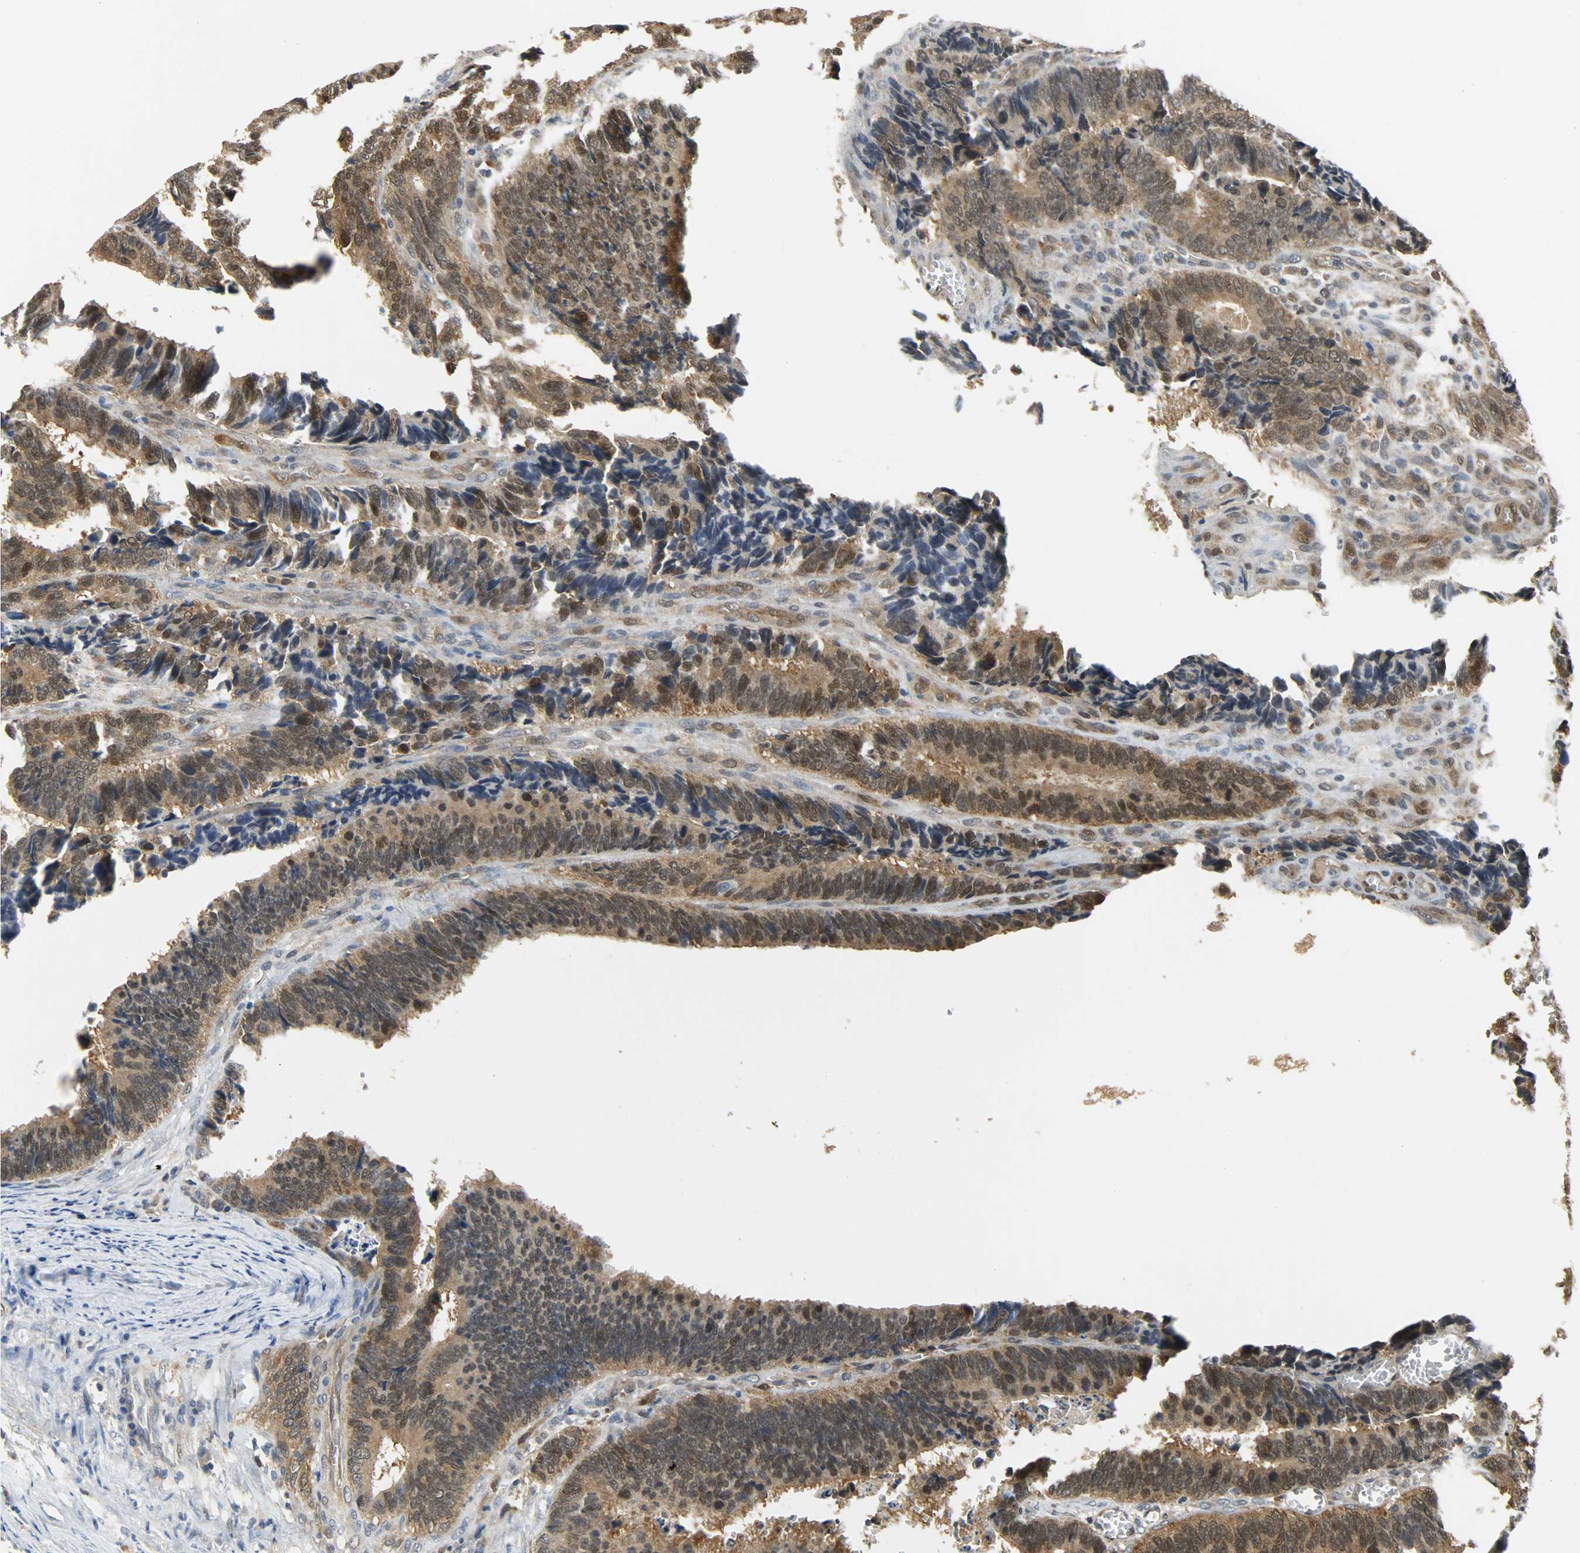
{"staining": {"intensity": "strong", "quantity": ">75%", "location": "cytoplasmic/membranous,nuclear"}, "tissue": "colorectal cancer", "cell_type": "Tumor cells", "image_type": "cancer", "snomed": [{"axis": "morphology", "description": "Adenocarcinoma, NOS"}, {"axis": "topography", "description": "Colon"}], "caption": "Immunohistochemistry (DAB (3,3'-diaminobenzidine)) staining of human colorectal cancer shows strong cytoplasmic/membranous and nuclear protein positivity in about >75% of tumor cells. The staining was performed using DAB, with brown indicating positive protein expression. Nuclei are stained blue with hematoxylin.", "gene": "EIF4EBP1", "patient": {"sex": "male", "age": 72}}